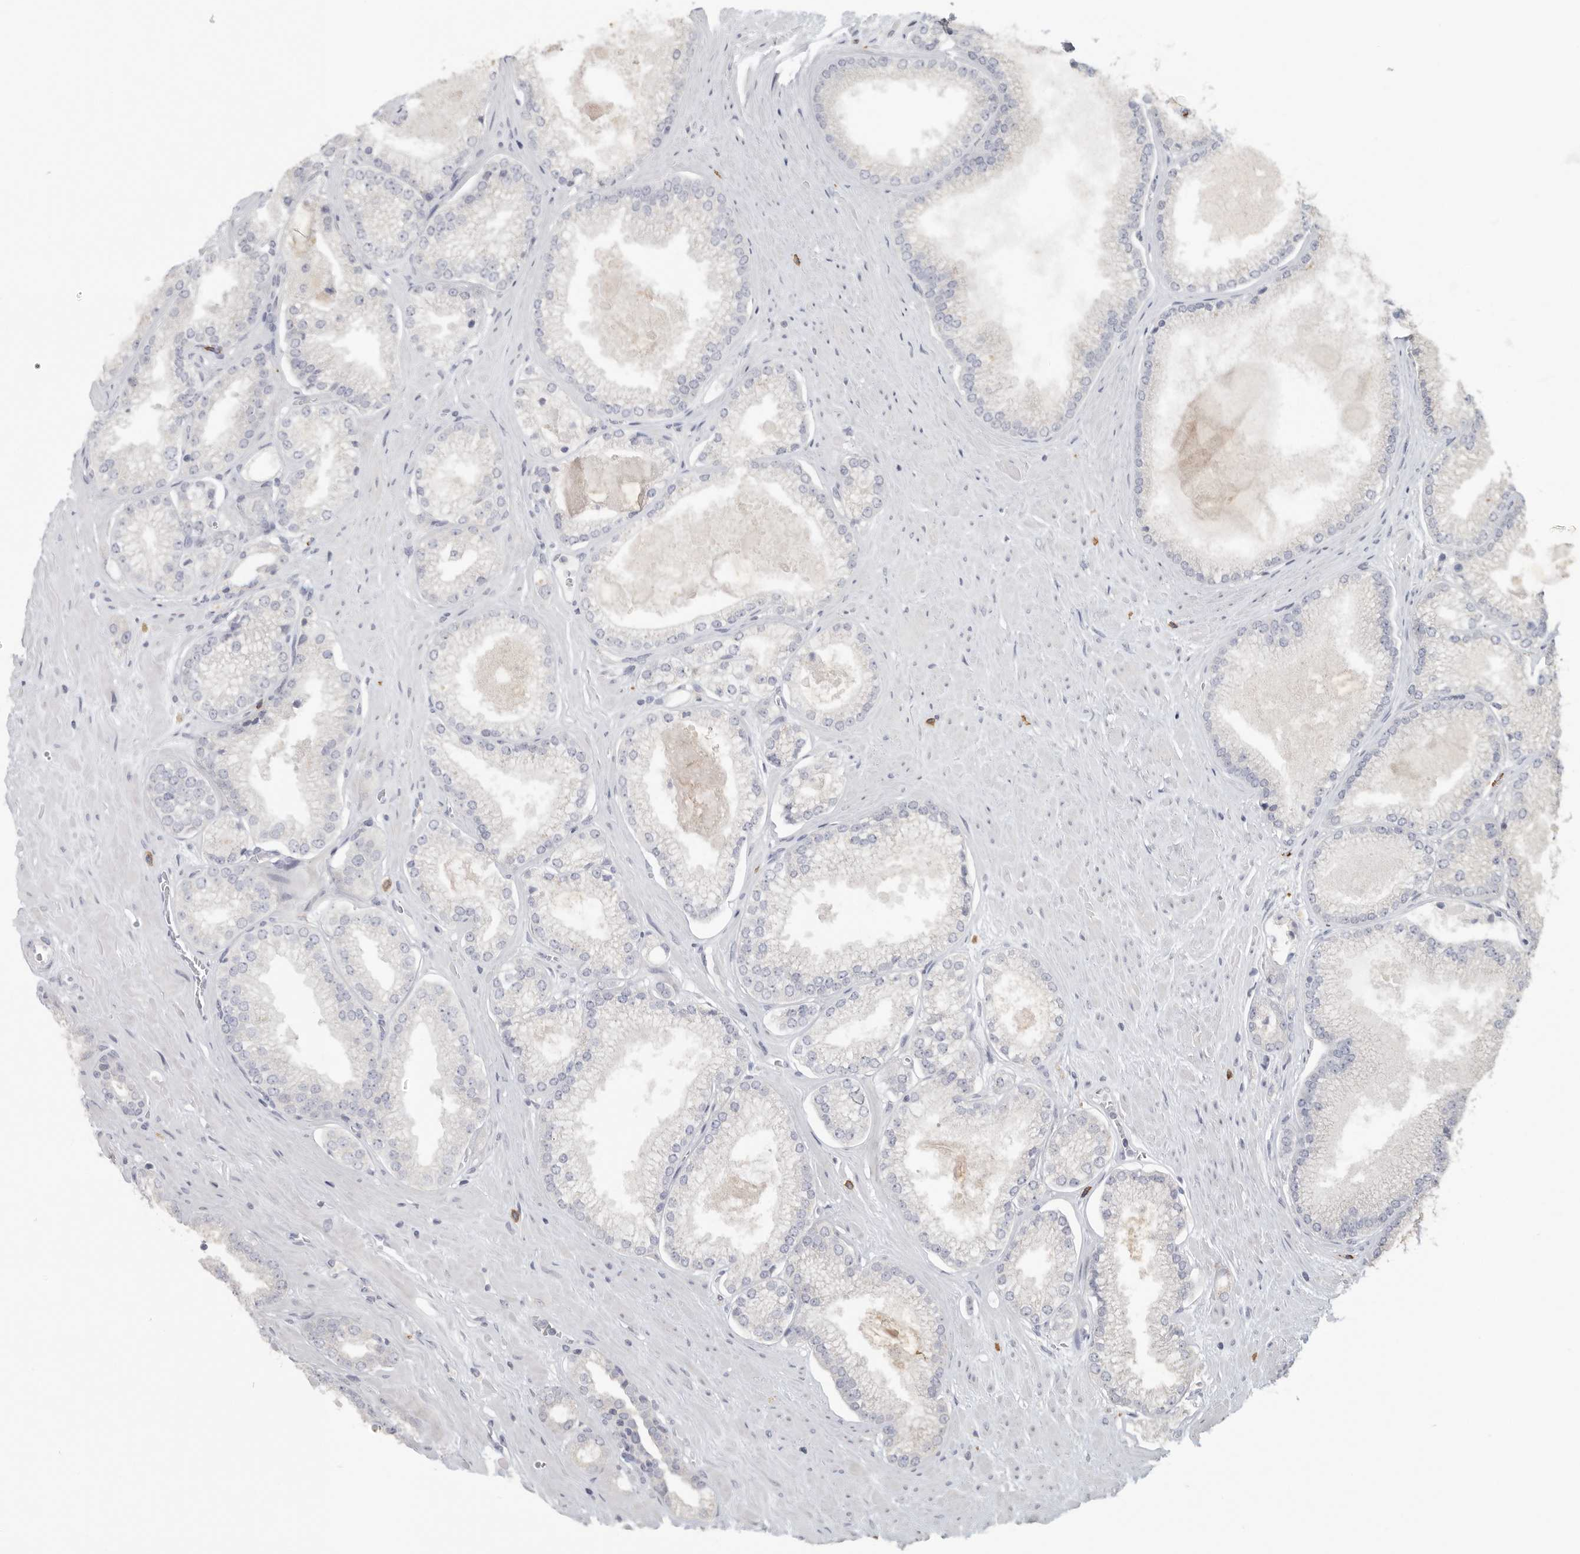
{"staining": {"intensity": "negative", "quantity": "none", "location": "none"}, "tissue": "prostate cancer", "cell_type": "Tumor cells", "image_type": "cancer", "snomed": [{"axis": "morphology", "description": "Adenocarcinoma, Low grade"}, {"axis": "topography", "description": "Prostate"}], "caption": "A photomicrograph of prostate cancer stained for a protein exhibits no brown staining in tumor cells.", "gene": "DNAJC11", "patient": {"sex": "male", "age": 62}}